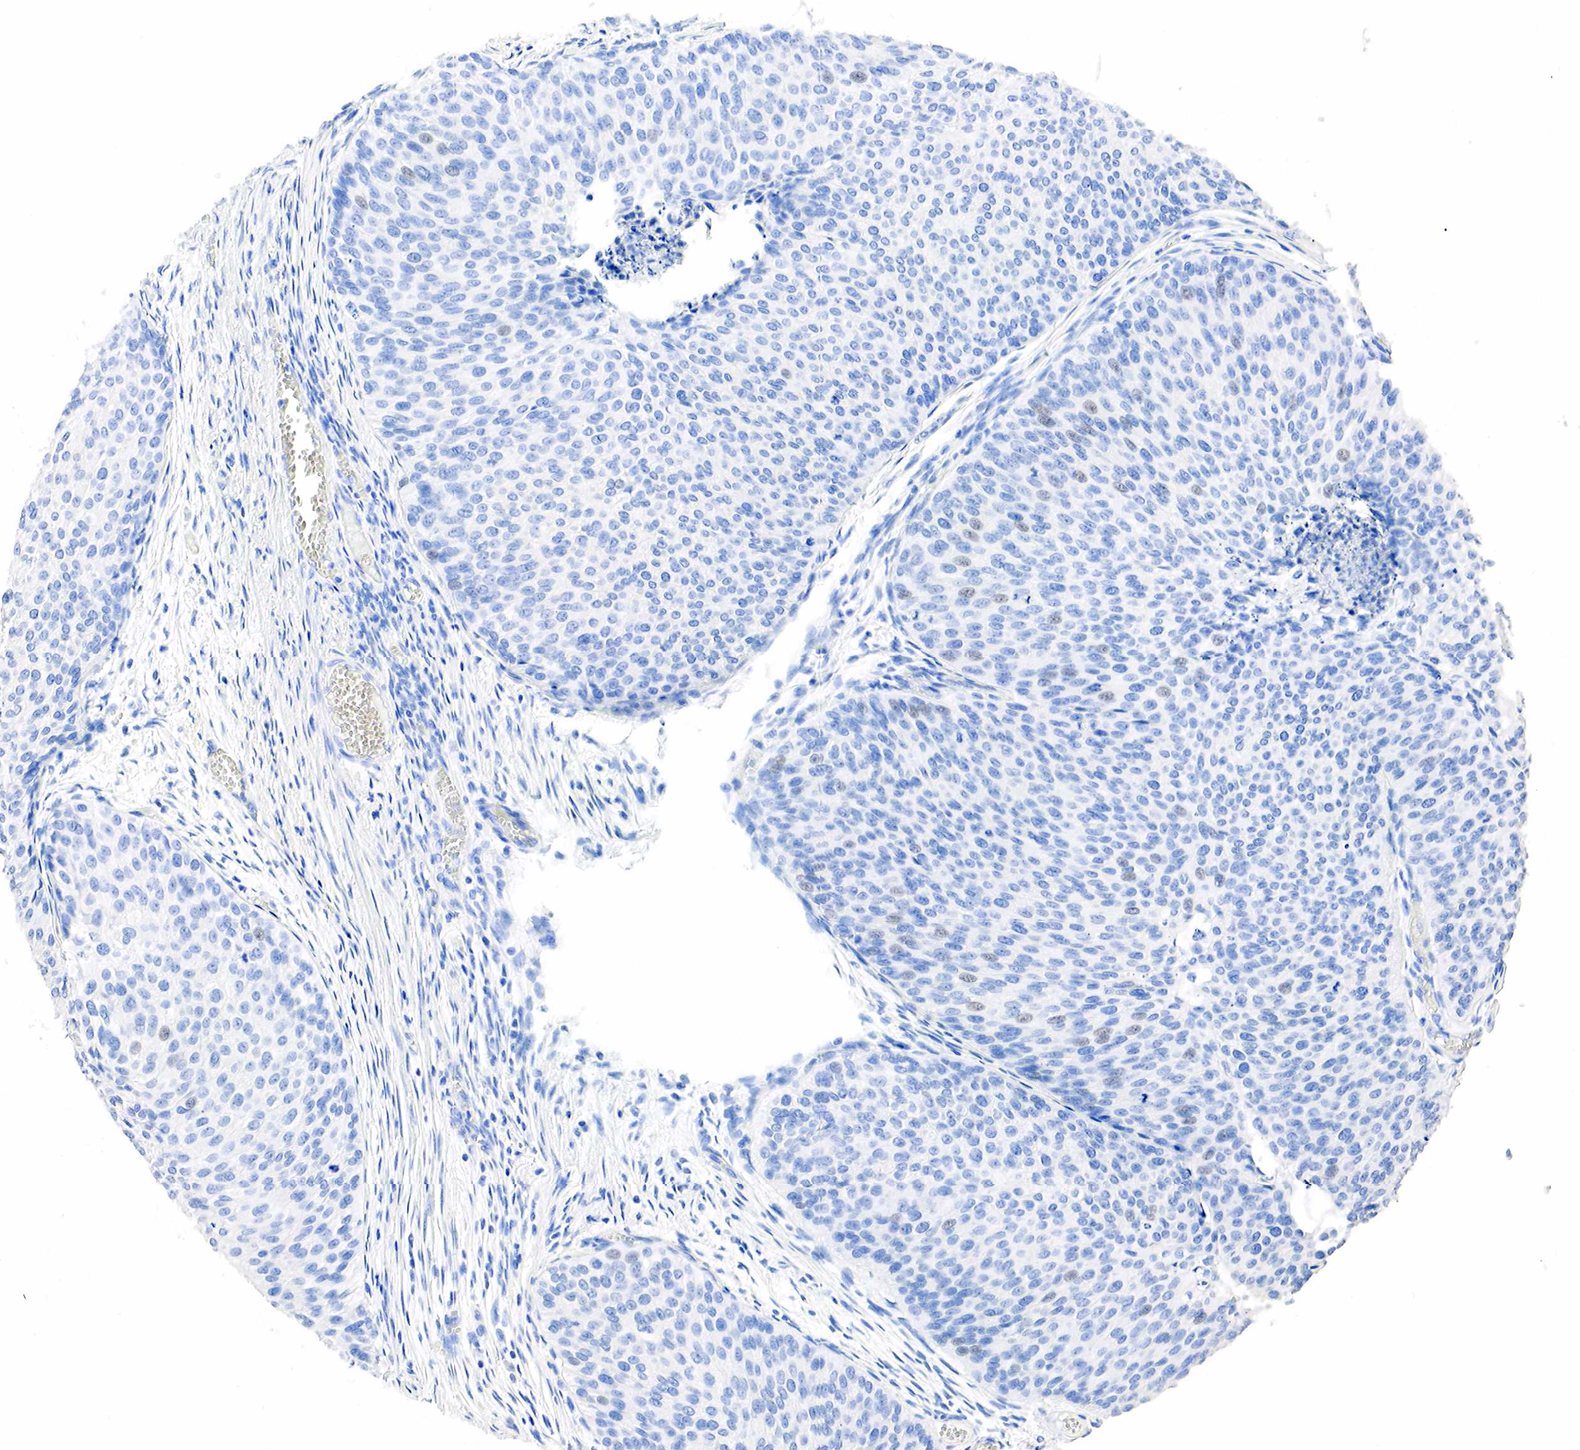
{"staining": {"intensity": "weak", "quantity": "<25%", "location": "nuclear"}, "tissue": "urothelial cancer", "cell_type": "Tumor cells", "image_type": "cancer", "snomed": [{"axis": "morphology", "description": "Urothelial carcinoma, Low grade"}, {"axis": "topography", "description": "Urinary bladder"}], "caption": "Immunohistochemistry (IHC) image of human urothelial cancer stained for a protein (brown), which exhibits no staining in tumor cells.", "gene": "SST", "patient": {"sex": "male", "age": 84}}